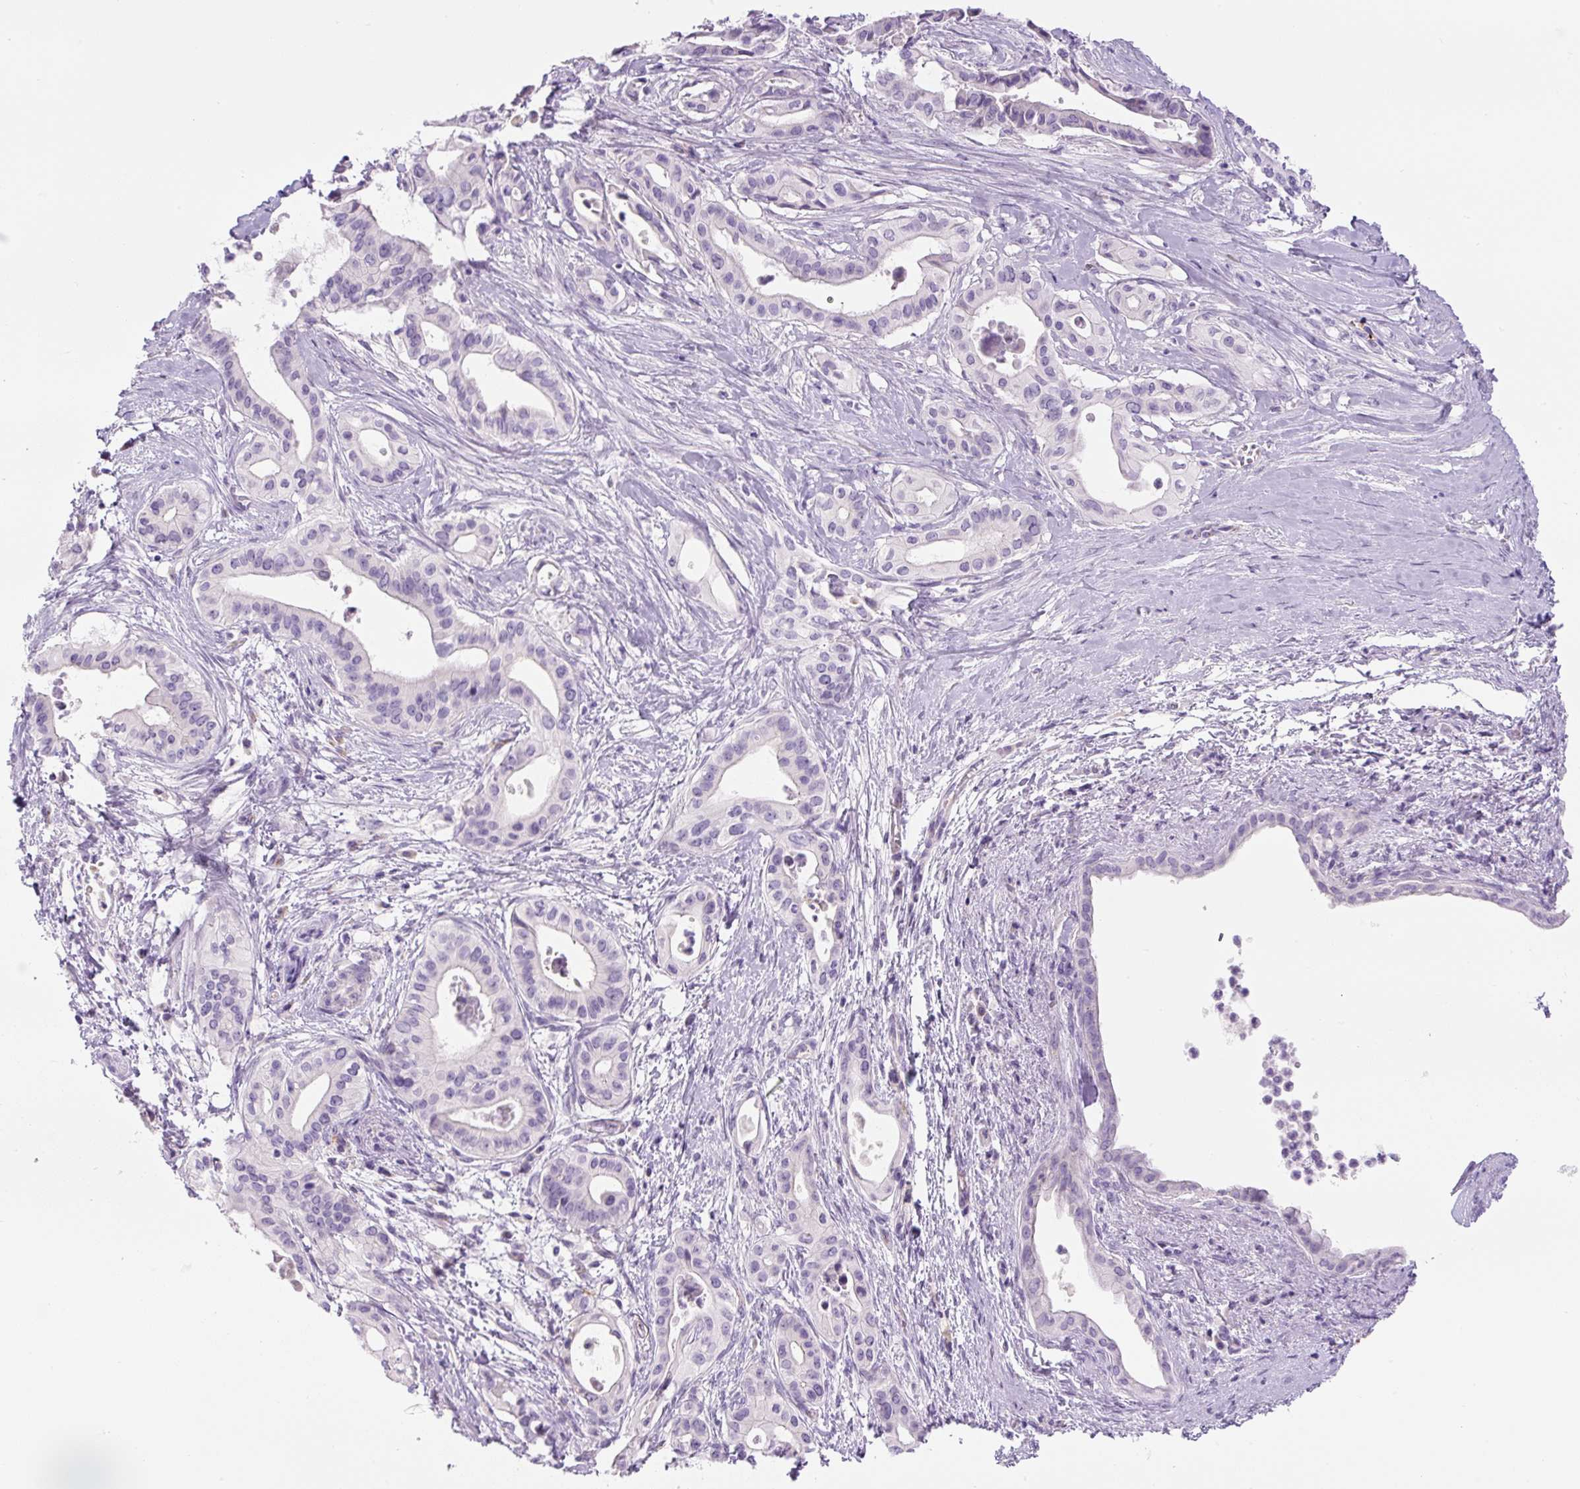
{"staining": {"intensity": "negative", "quantity": "none", "location": "none"}, "tissue": "pancreatic cancer", "cell_type": "Tumor cells", "image_type": "cancer", "snomed": [{"axis": "morphology", "description": "Adenocarcinoma, NOS"}, {"axis": "topography", "description": "Pancreas"}], "caption": "IHC of adenocarcinoma (pancreatic) exhibits no expression in tumor cells.", "gene": "RSPO4", "patient": {"sex": "female", "age": 77}}